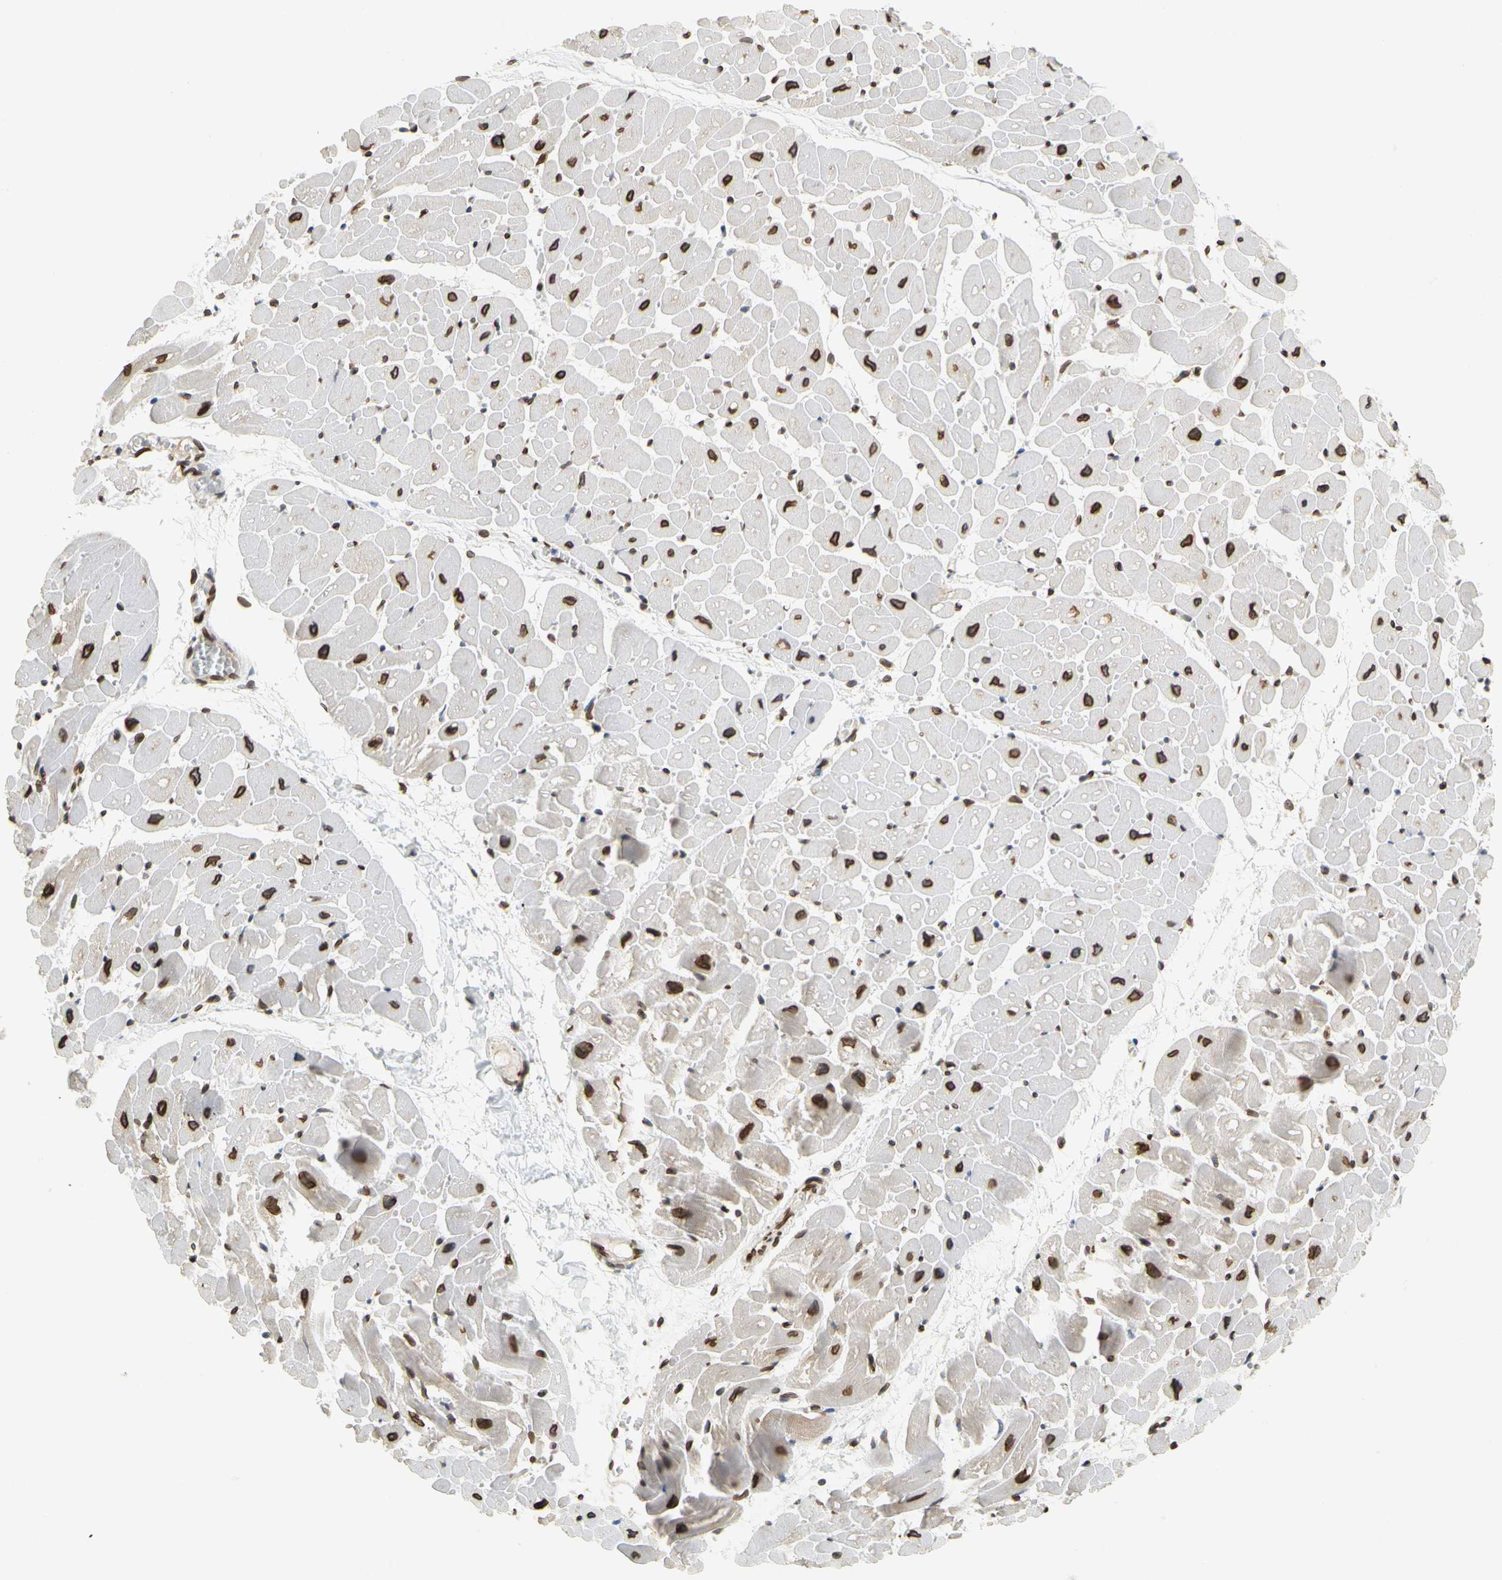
{"staining": {"intensity": "strong", "quantity": ">75%", "location": "cytoplasmic/membranous,nuclear"}, "tissue": "heart muscle", "cell_type": "Cardiomyocytes", "image_type": "normal", "snomed": [{"axis": "morphology", "description": "Normal tissue, NOS"}, {"axis": "topography", "description": "Heart"}], "caption": "Brown immunohistochemical staining in unremarkable heart muscle displays strong cytoplasmic/membranous,nuclear staining in about >75% of cardiomyocytes.", "gene": "SUN1", "patient": {"sex": "male", "age": 45}}